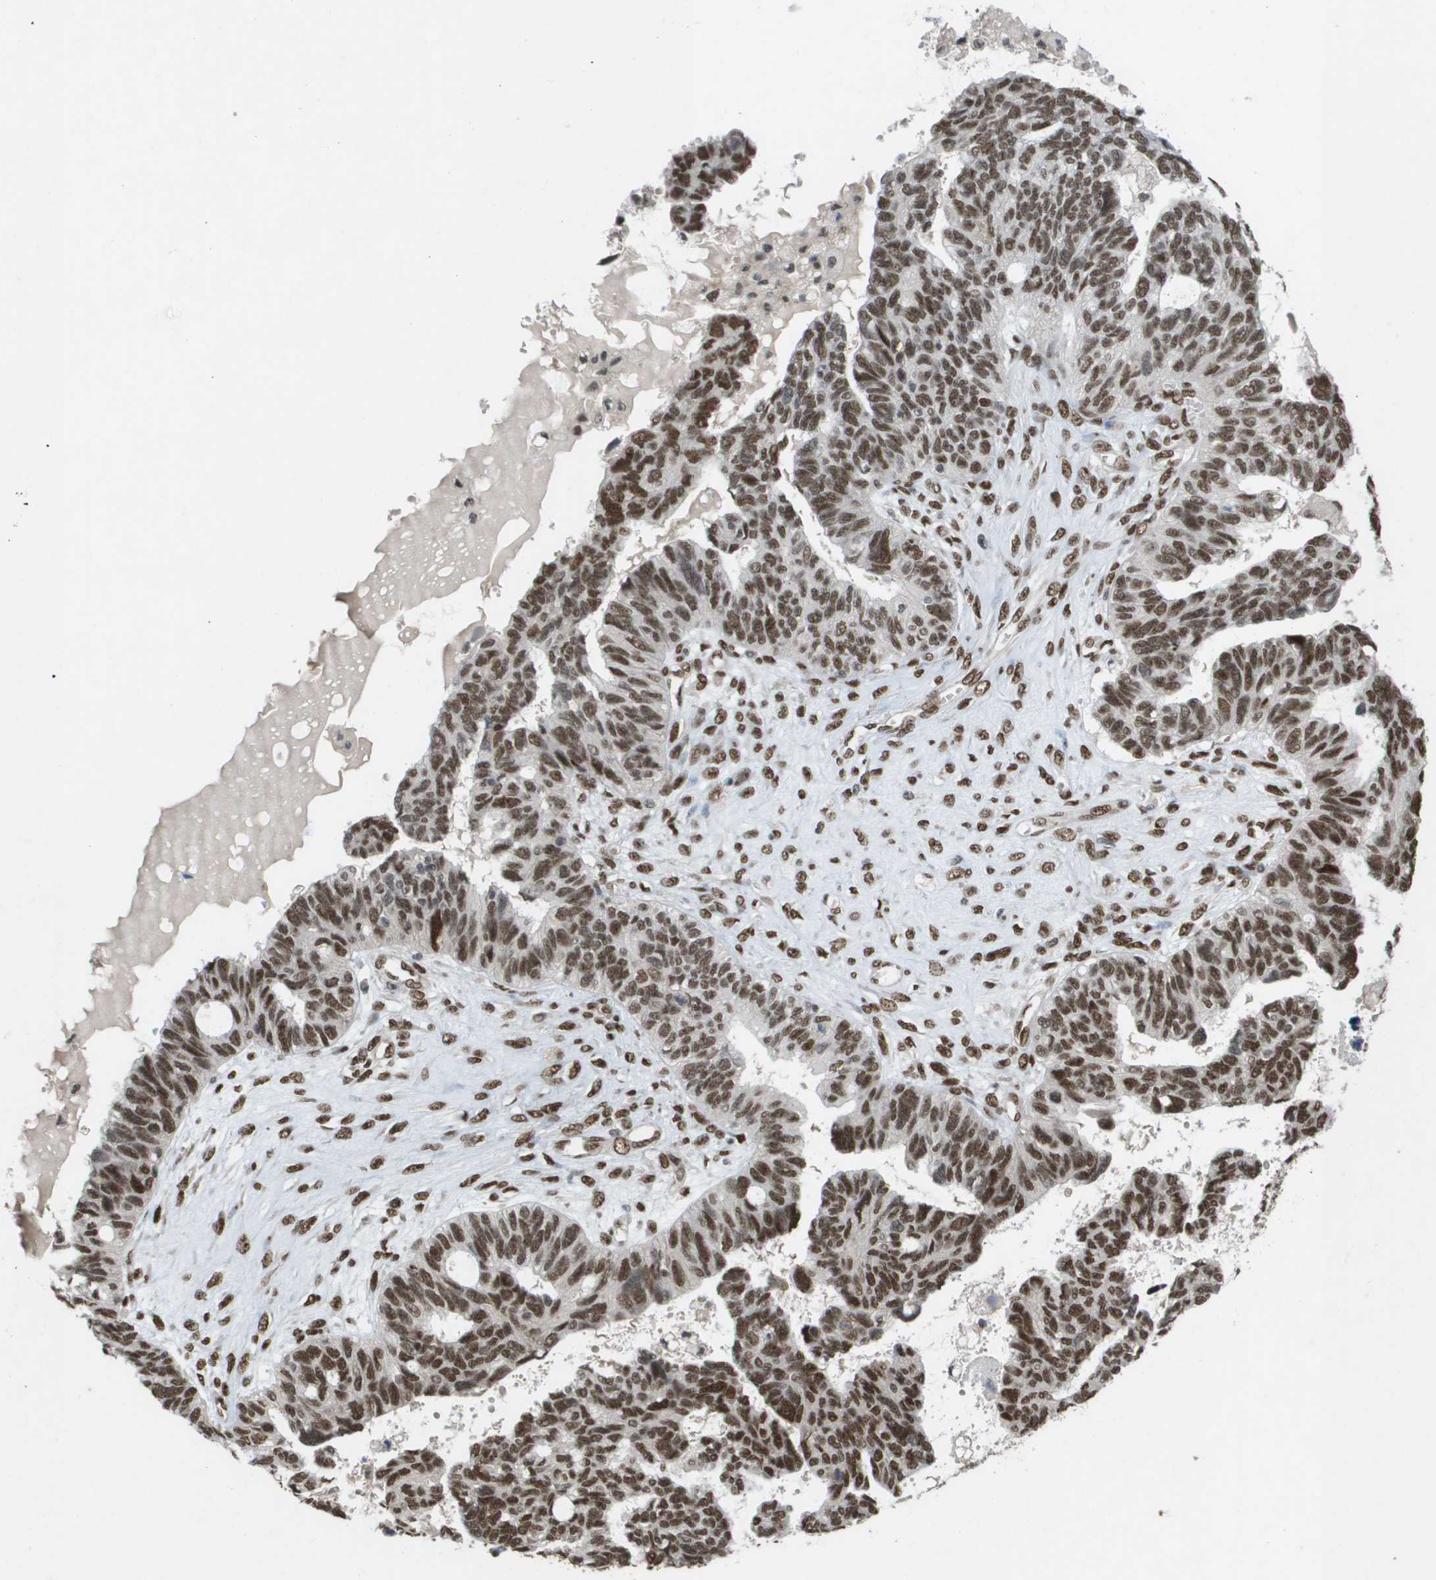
{"staining": {"intensity": "strong", "quantity": ">75%", "location": "nuclear"}, "tissue": "ovarian cancer", "cell_type": "Tumor cells", "image_type": "cancer", "snomed": [{"axis": "morphology", "description": "Cystadenocarcinoma, serous, NOS"}, {"axis": "topography", "description": "Ovary"}], "caption": "Strong nuclear expression for a protein is seen in approximately >75% of tumor cells of ovarian serous cystadenocarcinoma using IHC.", "gene": "CDT1", "patient": {"sex": "female", "age": 79}}